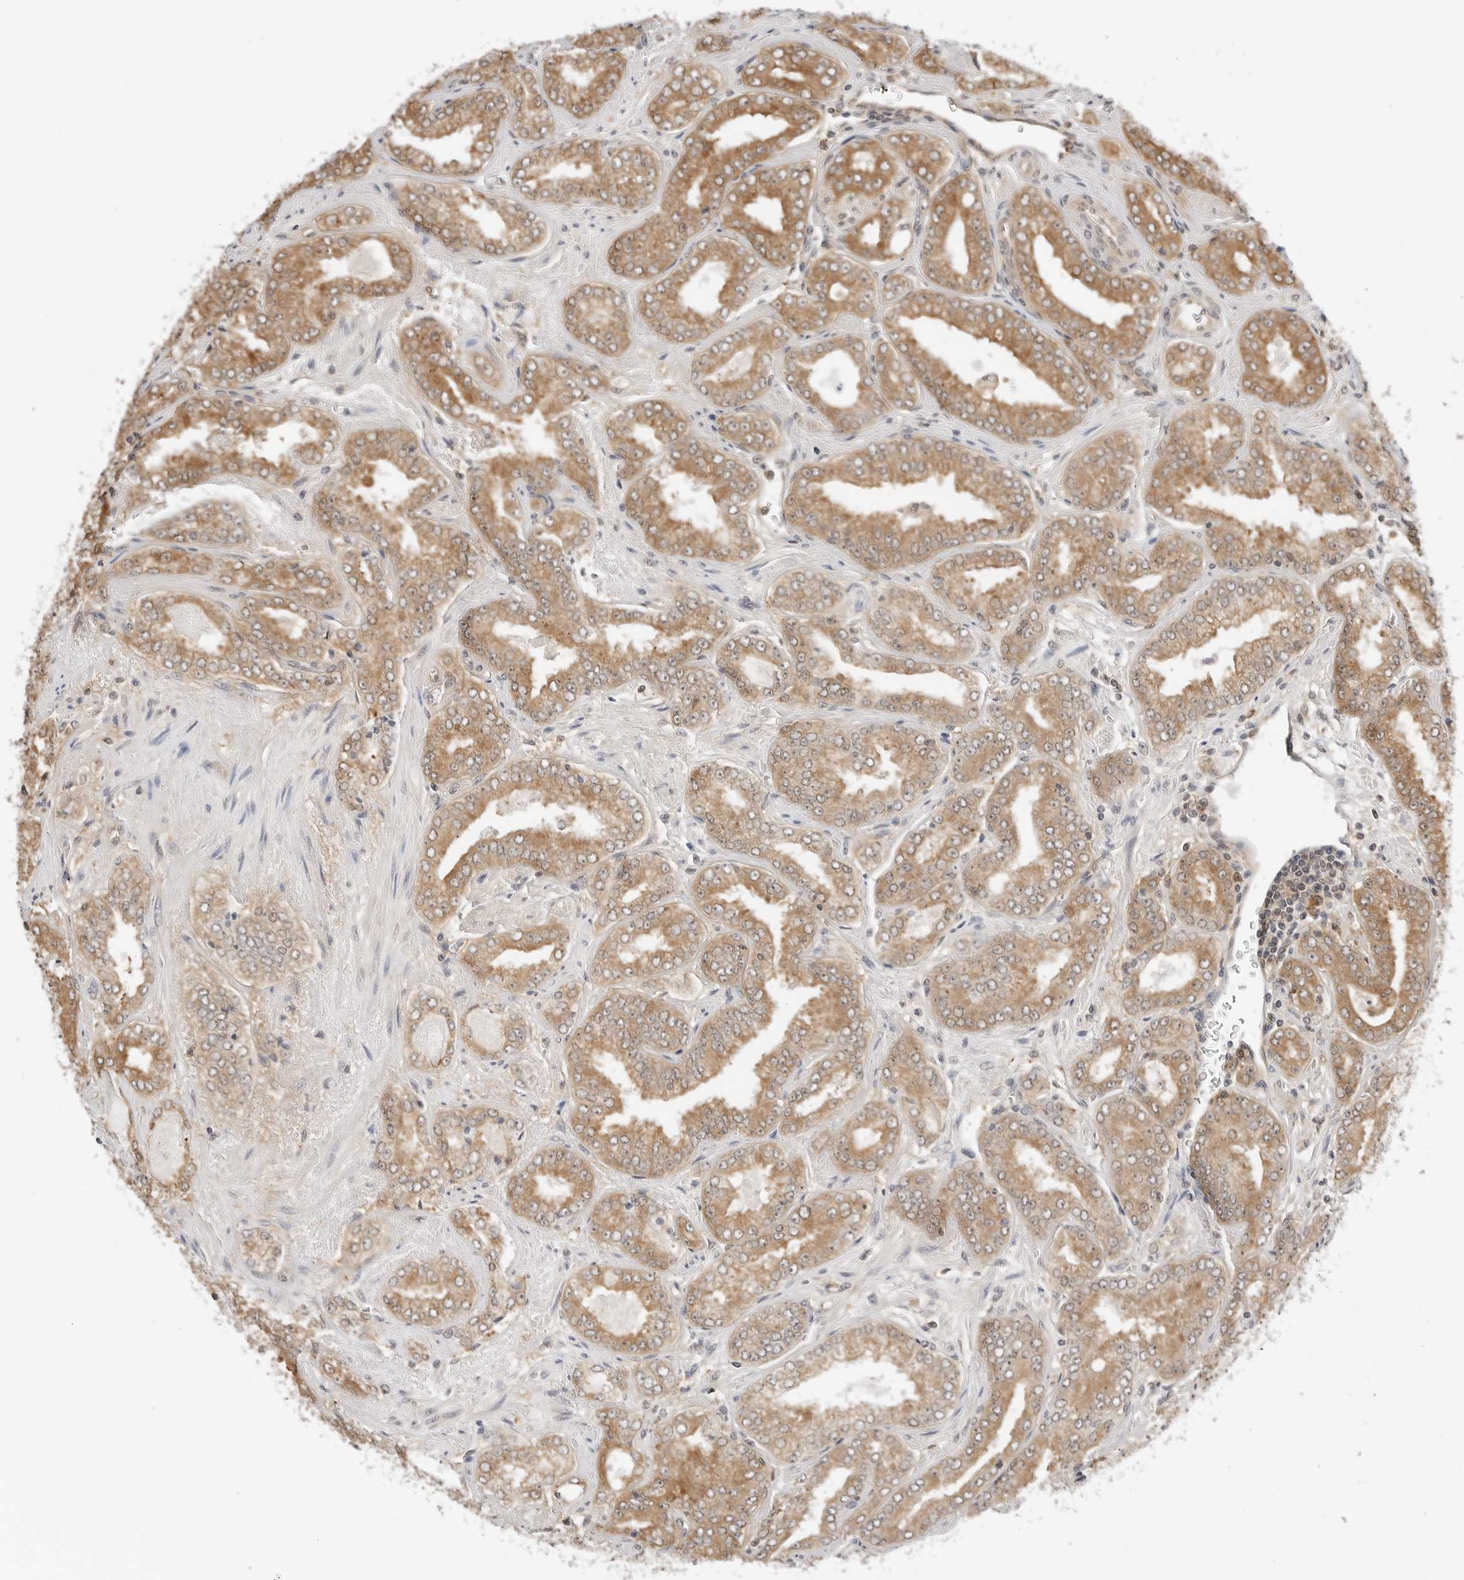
{"staining": {"intensity": "moderate", "quantity": ">75%", "location": "cytoplasmic/membranous"}, "tissue": "prostate cancer", "cell_type": "Tumor cells", "image_type": "cancer", "snomed": [{"axis": "morphology", "description": "Adenocarcinoma, High grade"}, {"axis": "topography", "description": "Prostate"}], "caption": "DAB immunohistochemical staining of adenocarcinoma (high-grade) (prostate) displays moderate cytoplasmic/membranous protein positivity in about >75% of tumor cells. (brown staining indicates protein expression, while blue staining denotes nuclei).", "gene": "NUDC", "patient": {"sex": "male", "age": 71}}